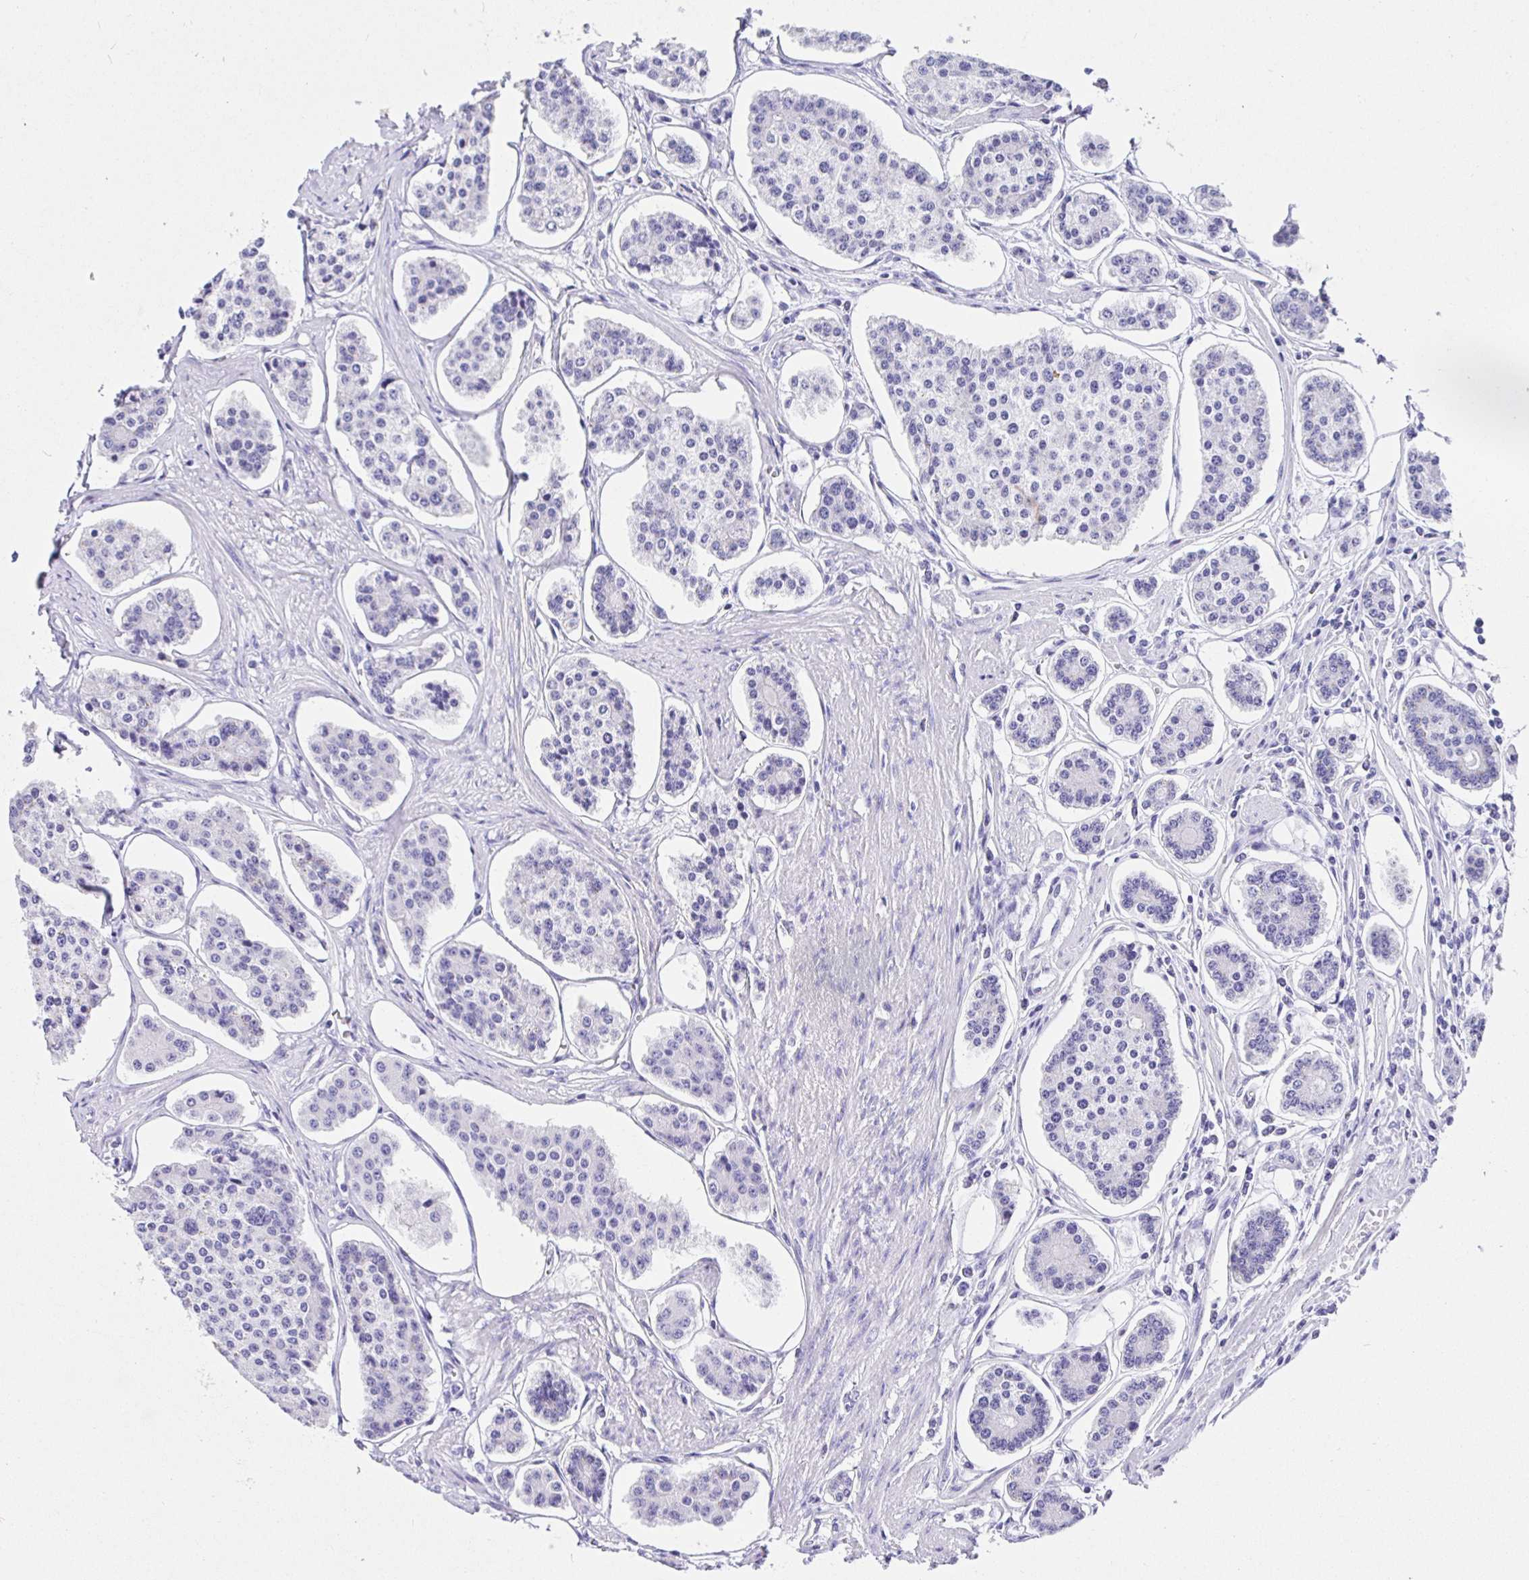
{"staining": {"intensity": "negative", "quantity": "none", "location": "none"}, "tissue": "carcinoid", "cell_type": "Tumor cells", "image_type": "cancer", "snomed": [{"axis": "morphology", "description": "Carcinoid, malignant, NOS"}, {"axis": "topography", "description": "Small intestine"}], "caption": "Micrograph shows no significant protein staining in tumor cells of carcinoid (malignant). (DAB immunohistochemistry, high magnification).", "gene": "PRAMEF19", "patient": {"sex": "female", "age": 65}}